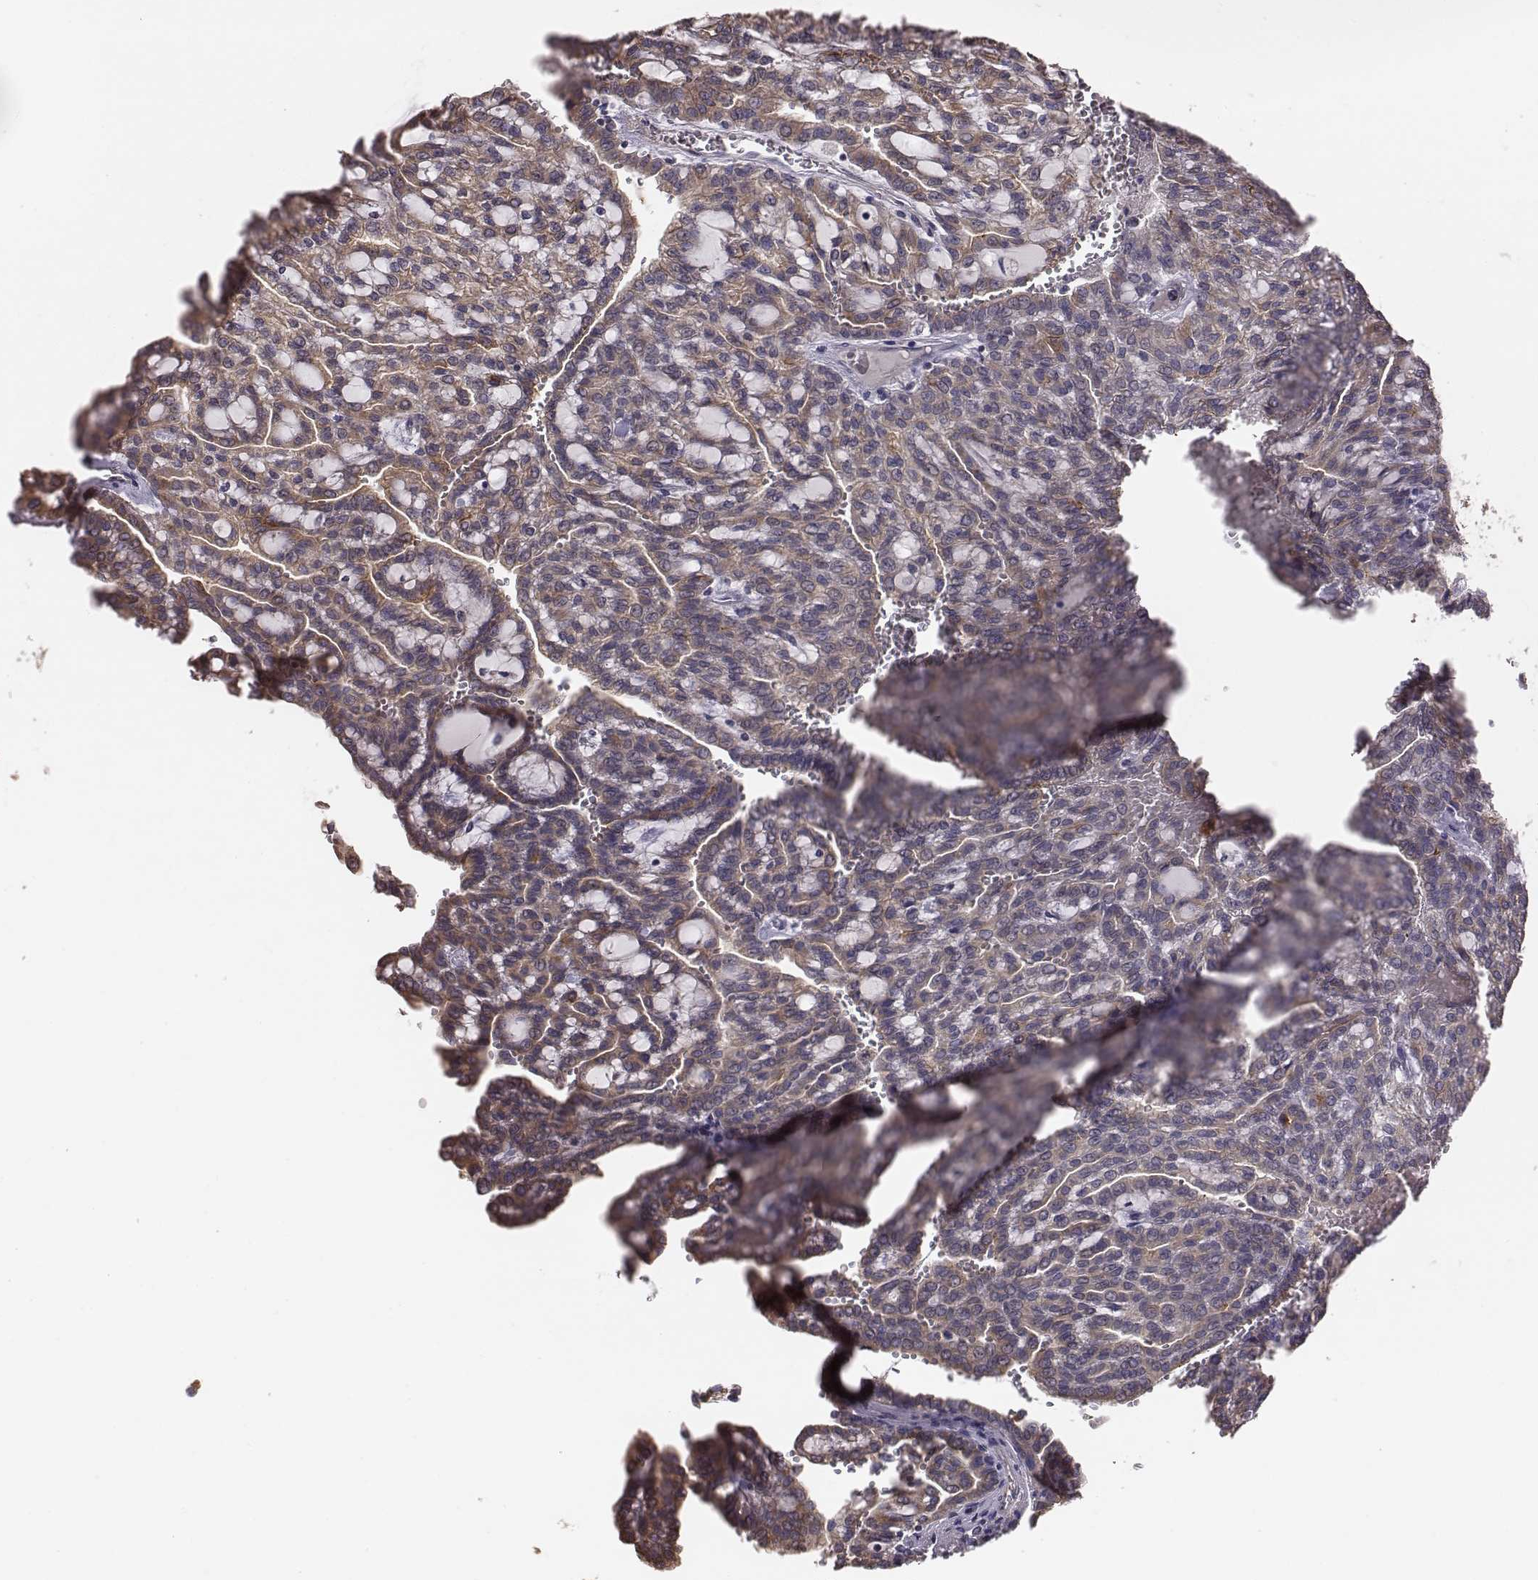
{"staining": {"intensity": "weak", "quantity": ">75%", "location": "cytoplasmic/membranous"}, "tissue": "renal cancer", "cell_type": "Tumor cells", "image_type": "cancer", "snomed": [{"axis": "morphology", "description": "Adenocarcinoma, NOS"}, {"axis": "topography", "description": "Kidney"}], "caption": "Protein staining of renal cancer tissue exhibits weak cytoplasmic/membranous positivity in approximately >75% of tumor cells. Nuclei are stained in blue.", "gene": "HAVCR1", "patient": {"sex": "male", "age": 63}}